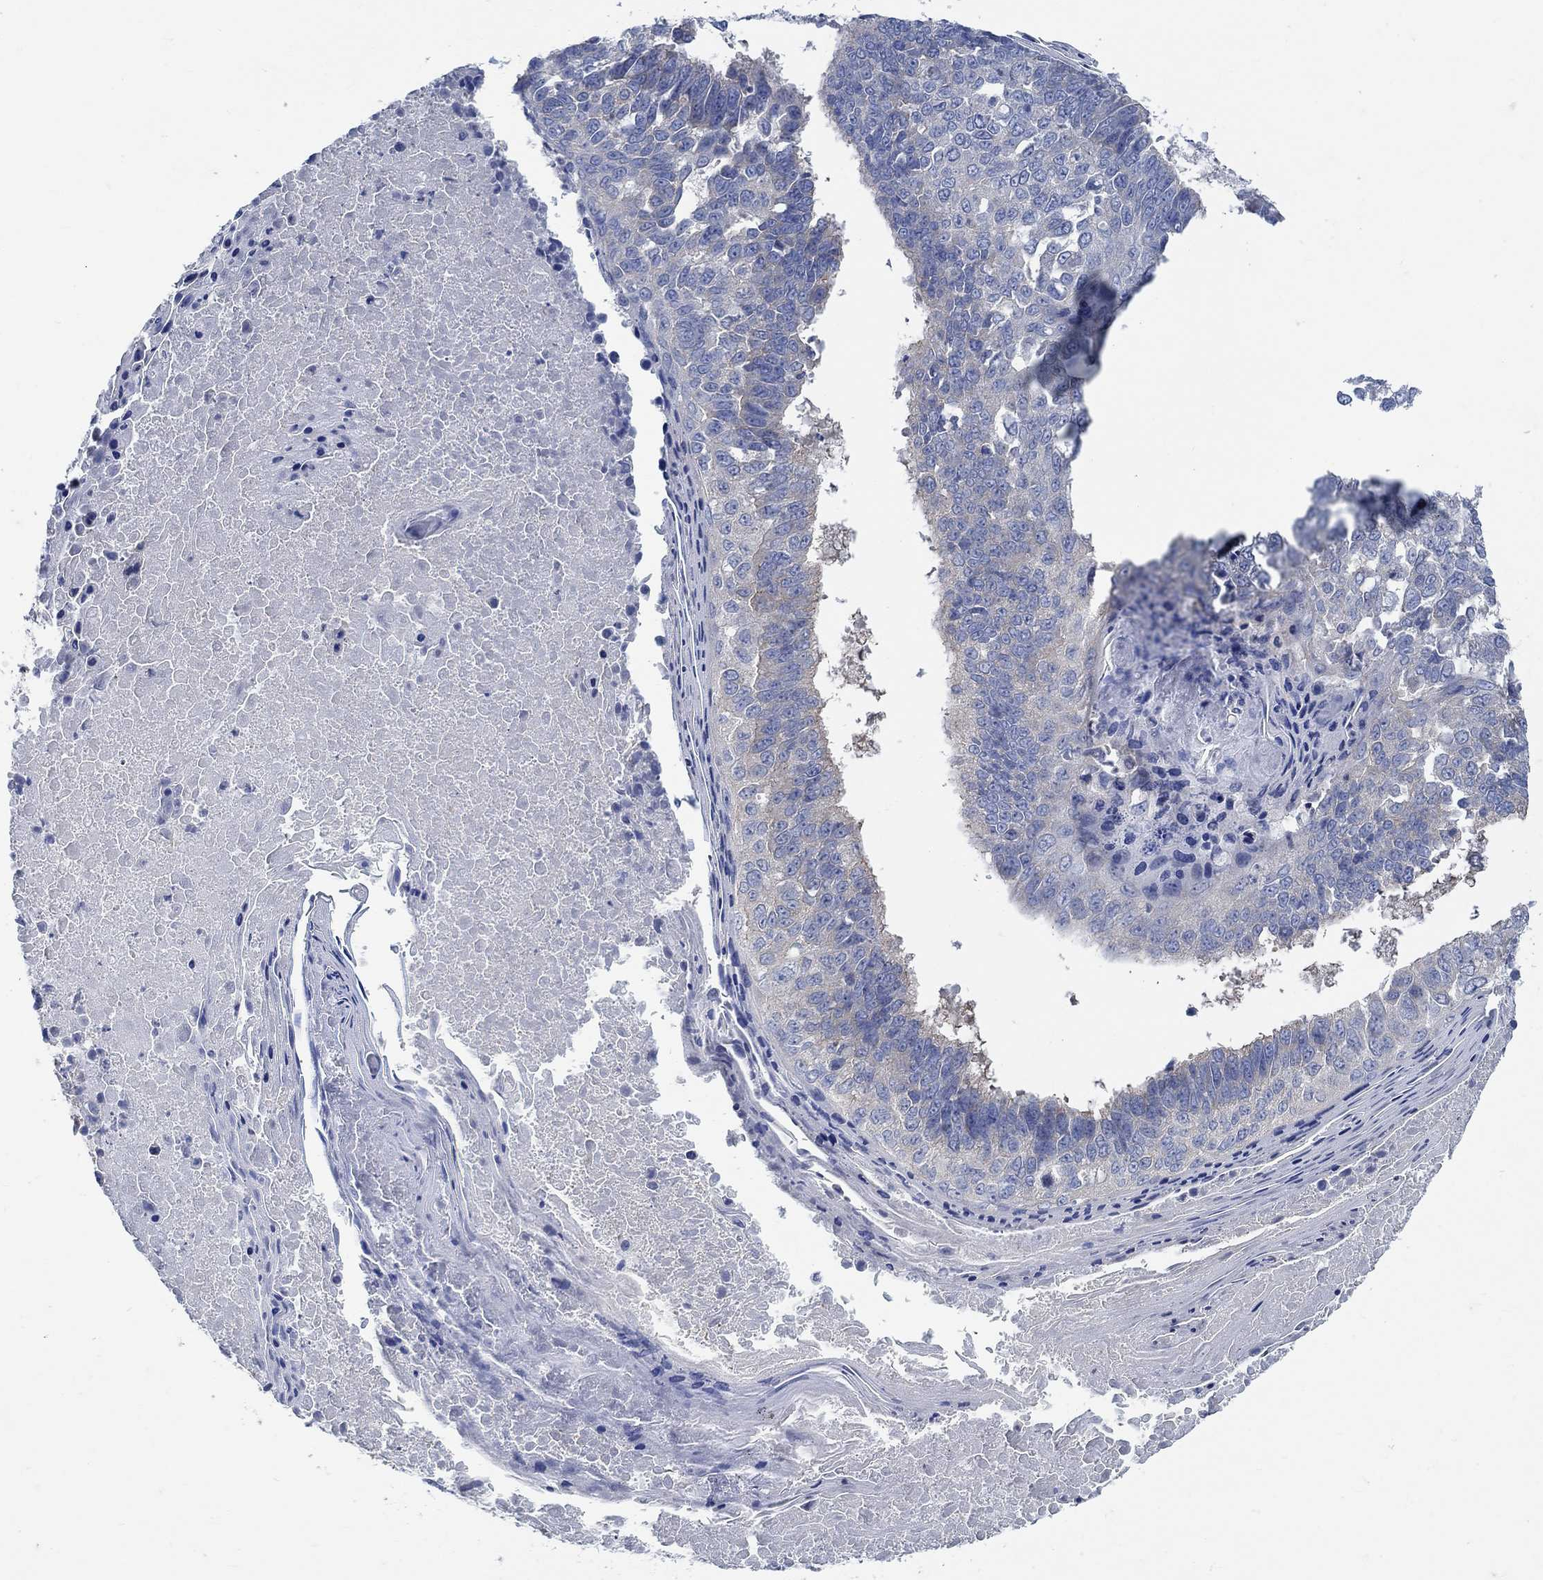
{"staining": {"intensity": "negative", "quantity": "none", "location": "none"}, "tissue": "lung cancer", "cell_type": "Tumor cells", "image_type": "cancer", "snomed": [{"axis": "morphology", "description": "Squamous cell carcinoma, NOS"}, {"axis": "topography", "description": "Lung"}], "caption": "High power microscopy histopathology image of an immunohistochemistry (IHC) histopathology image of lung squamous cell carcinoma, revealing no significant staining in tumor cells.", "gene": "TMEM198", "patient": {"sex": "male", "age": 73}}